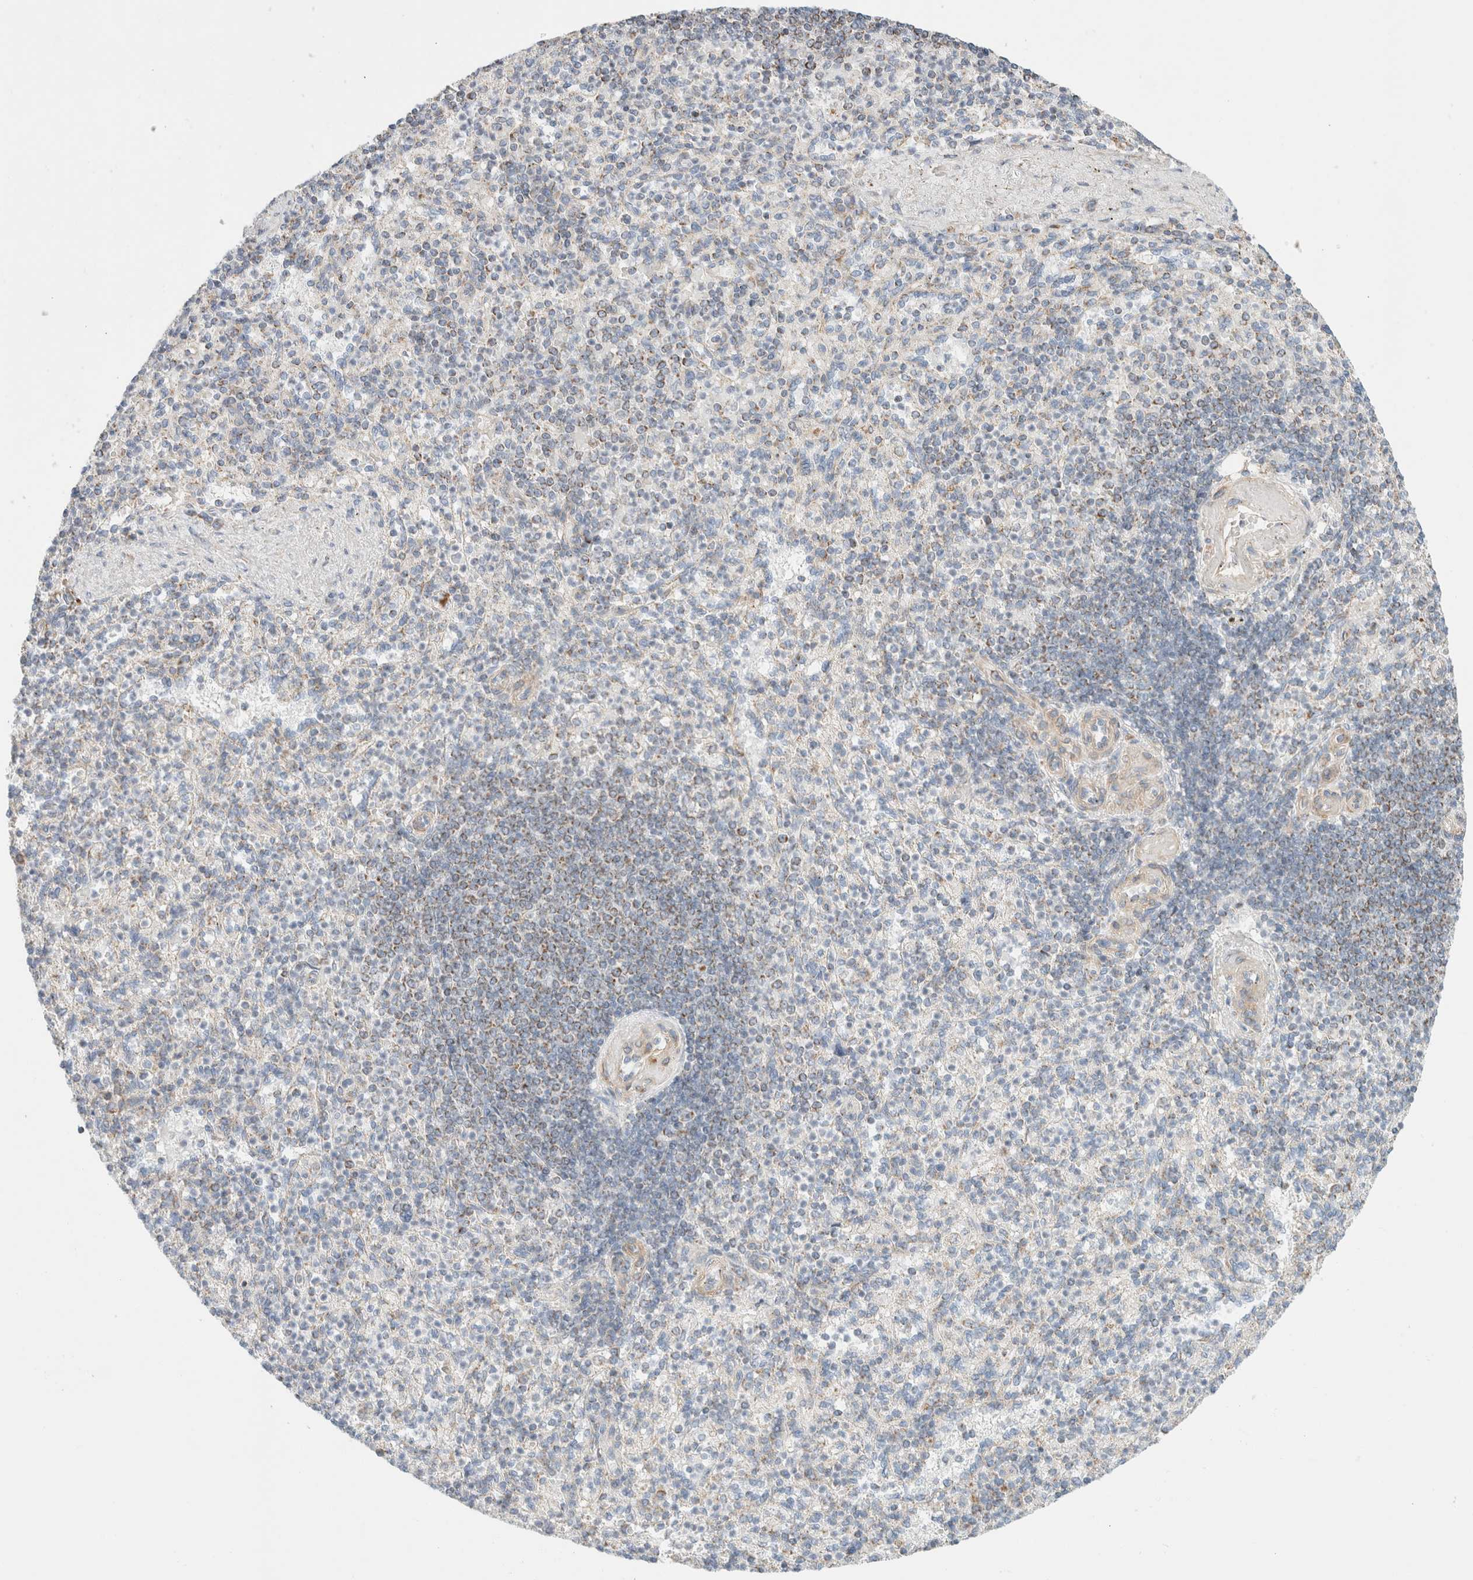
{"staining": {"intensity": "weak", "quantity": "<25%", "location": "cytoplasmic/membranous"}, "tissue": "spleen", "cell_type": "Cells in red pulp", "image_type": "normal", "snomed": [{"axis": "morphology", "description": "Normal tissue, NOS"}, {"axis": "topography", "description": "Spleen"}], "caption": "An image of human spleen is negative for staining in cells in red pulp. (Stains: DAB (3,3'-diaminobenzidine) immunohistochemistry (IHC) with hematoxylin counter stain, Microscopy: brightfield microscopy at high magnification).", "gene": "MRM3", "patient": {"sex": "female", "age": 74}}